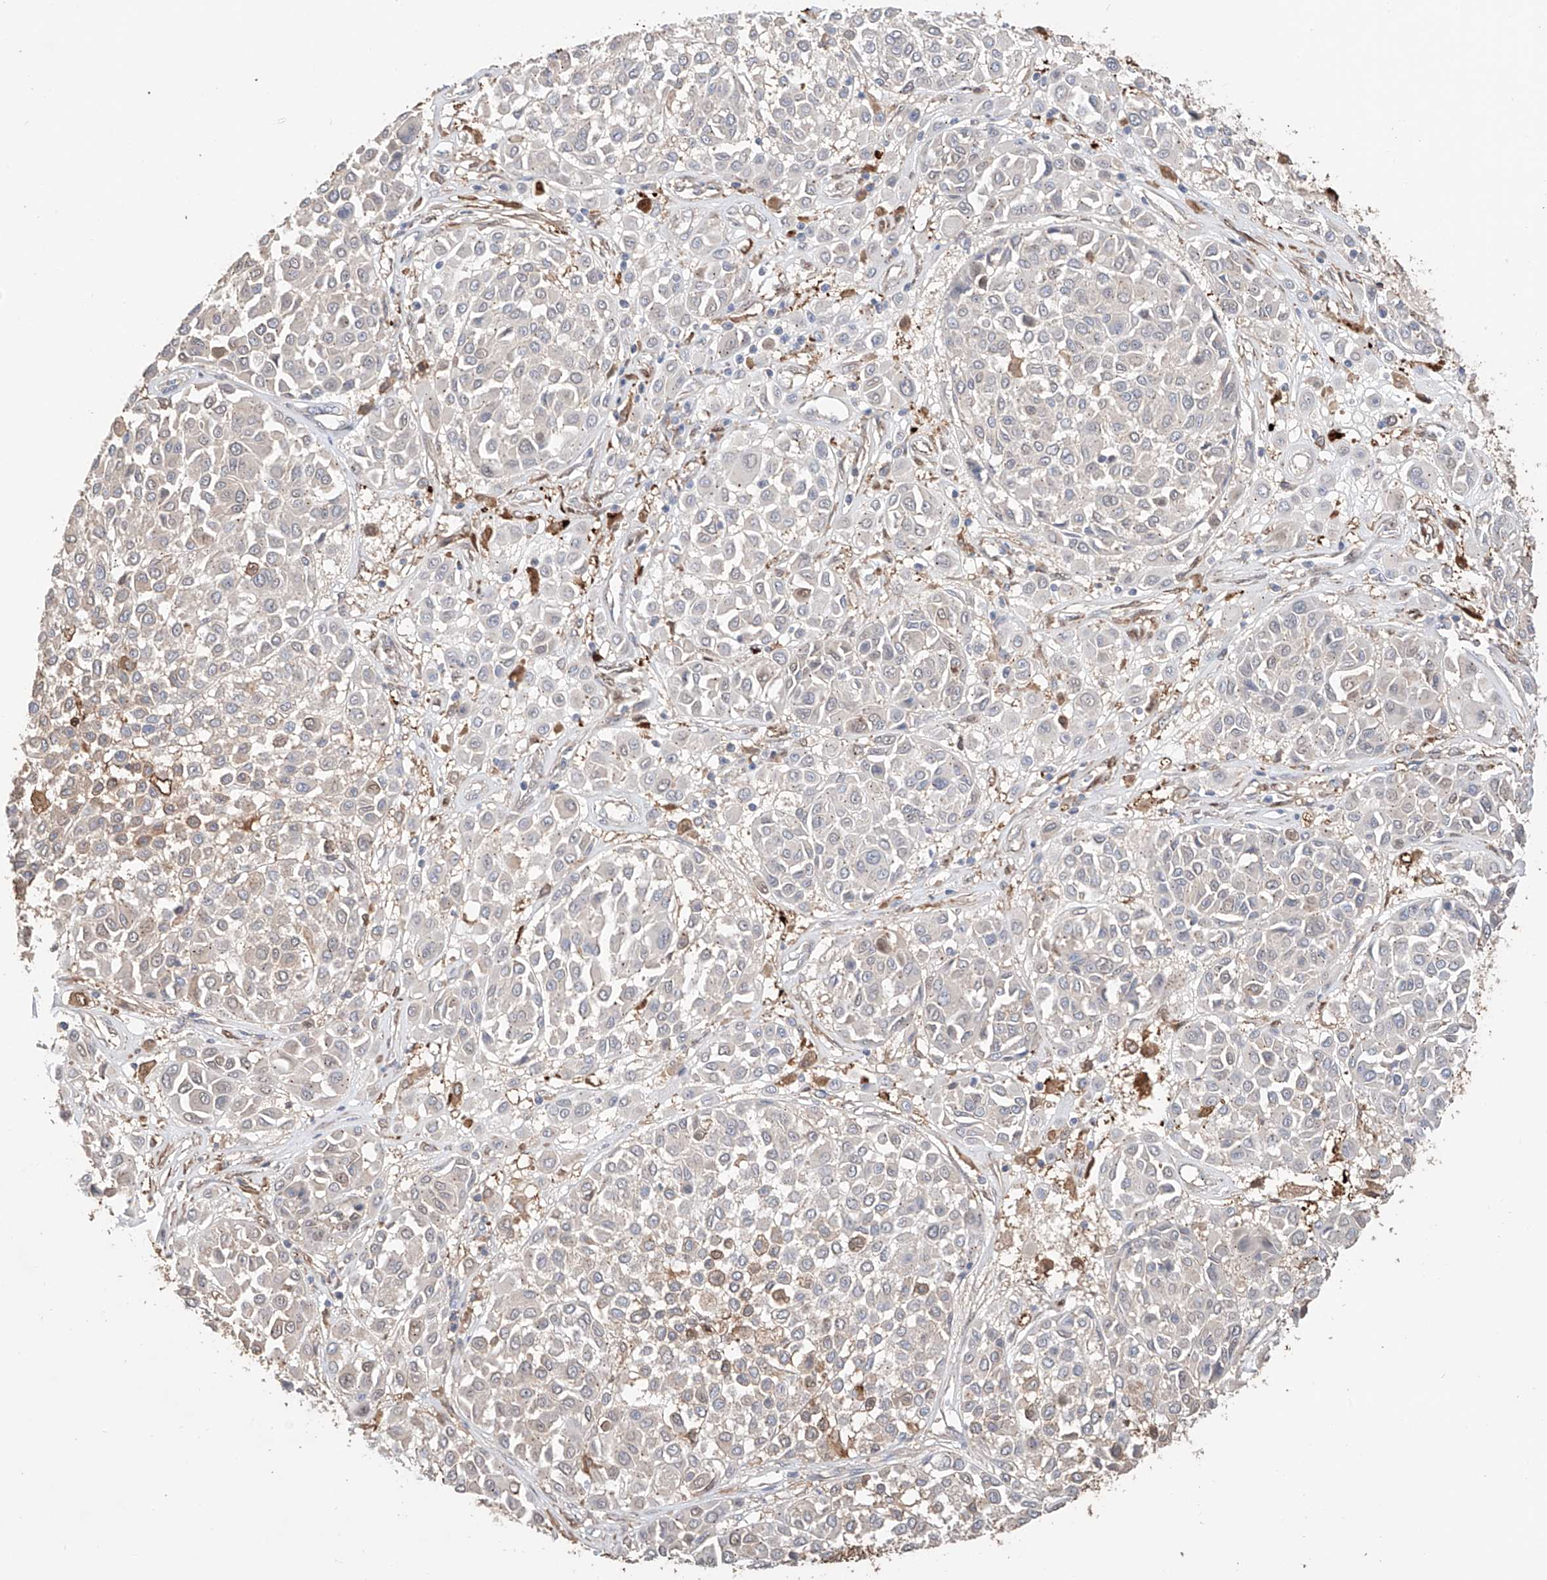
{"staining": {"intensity": "moderate", "quantity": "<25%", "location": "cytoplasmic/membranous"}, "tissue": "melanoma", "cell_type": "Tumor cells", "image_type": "cancer", "snomed": [{"axis": "morphology", "description": "Malignant melanoma, Metastatic site"}, {"axis": "topography", "description": "Soft tissue"}], "caption": "Malignant melanoma (metastatic site) stained with DAB IHC exhibits low levels of moderate cytoplasmic/membranous staining in about <25% of tumor cells.", "gene": "MOSPD1", "patient": {"sex": "male", "age": 41}}